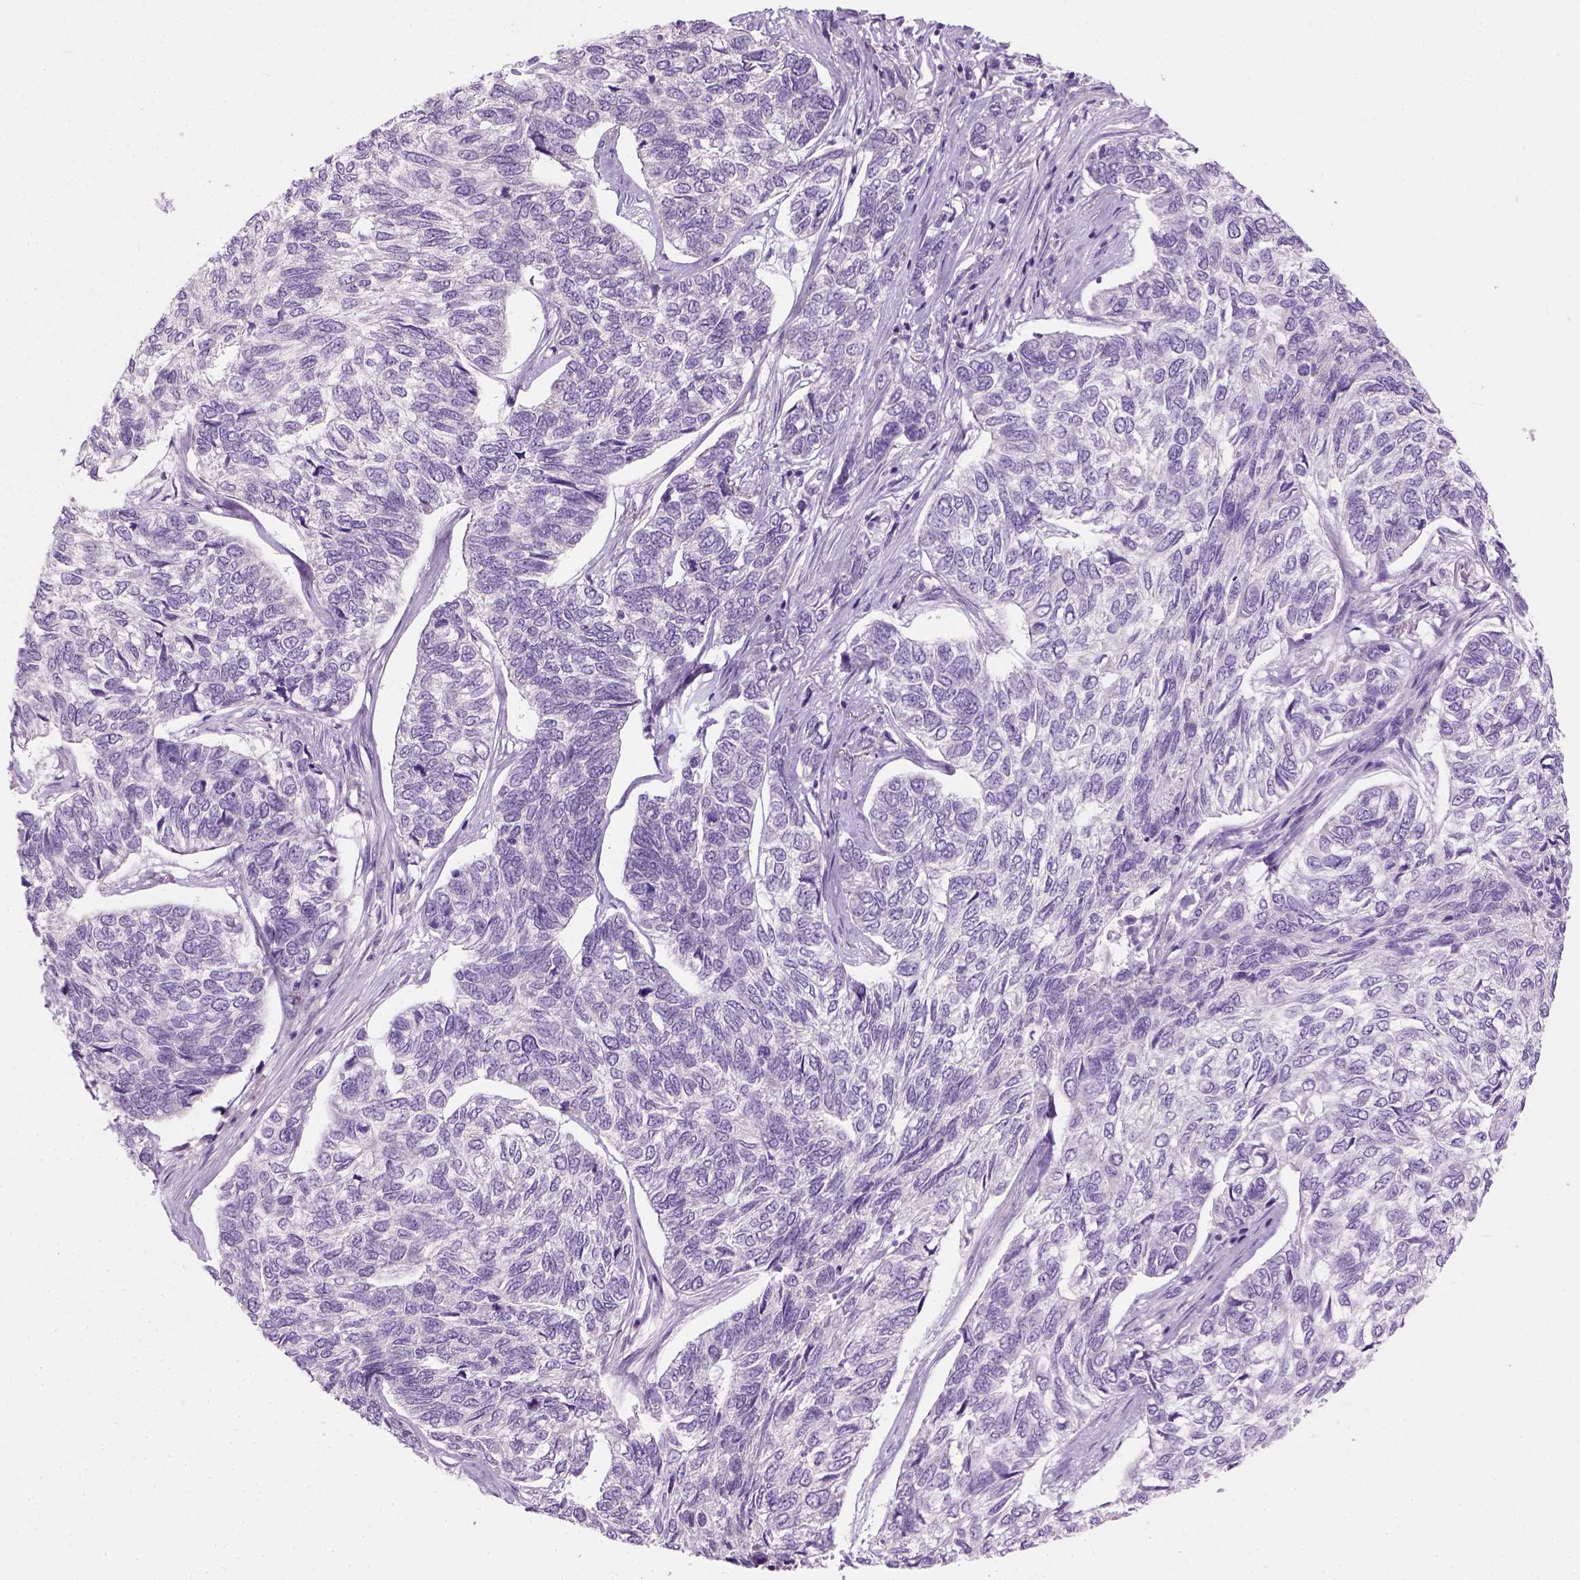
{"staining": {"intensity": "negative", "quantity": "none", "location": "none"}, "tissue": "skin cancer", "cell_type": "Tumor cells", "image_type": "cancer", "snomed": [{"axis": "morphology", "description": "Basal cell carcinoma"}, {"axis": "topography", "description": "Skin"}], "caption": "Tumor cells show no significant protein expression in skin basal cell carcinoma. (DAB (3,3'-diaminobenzidine) immunohistochemistry visualized using brightfield microscopy, high magnification).", "gene": "TRIM72", "patient": {"sex": "female", "age": 65}}